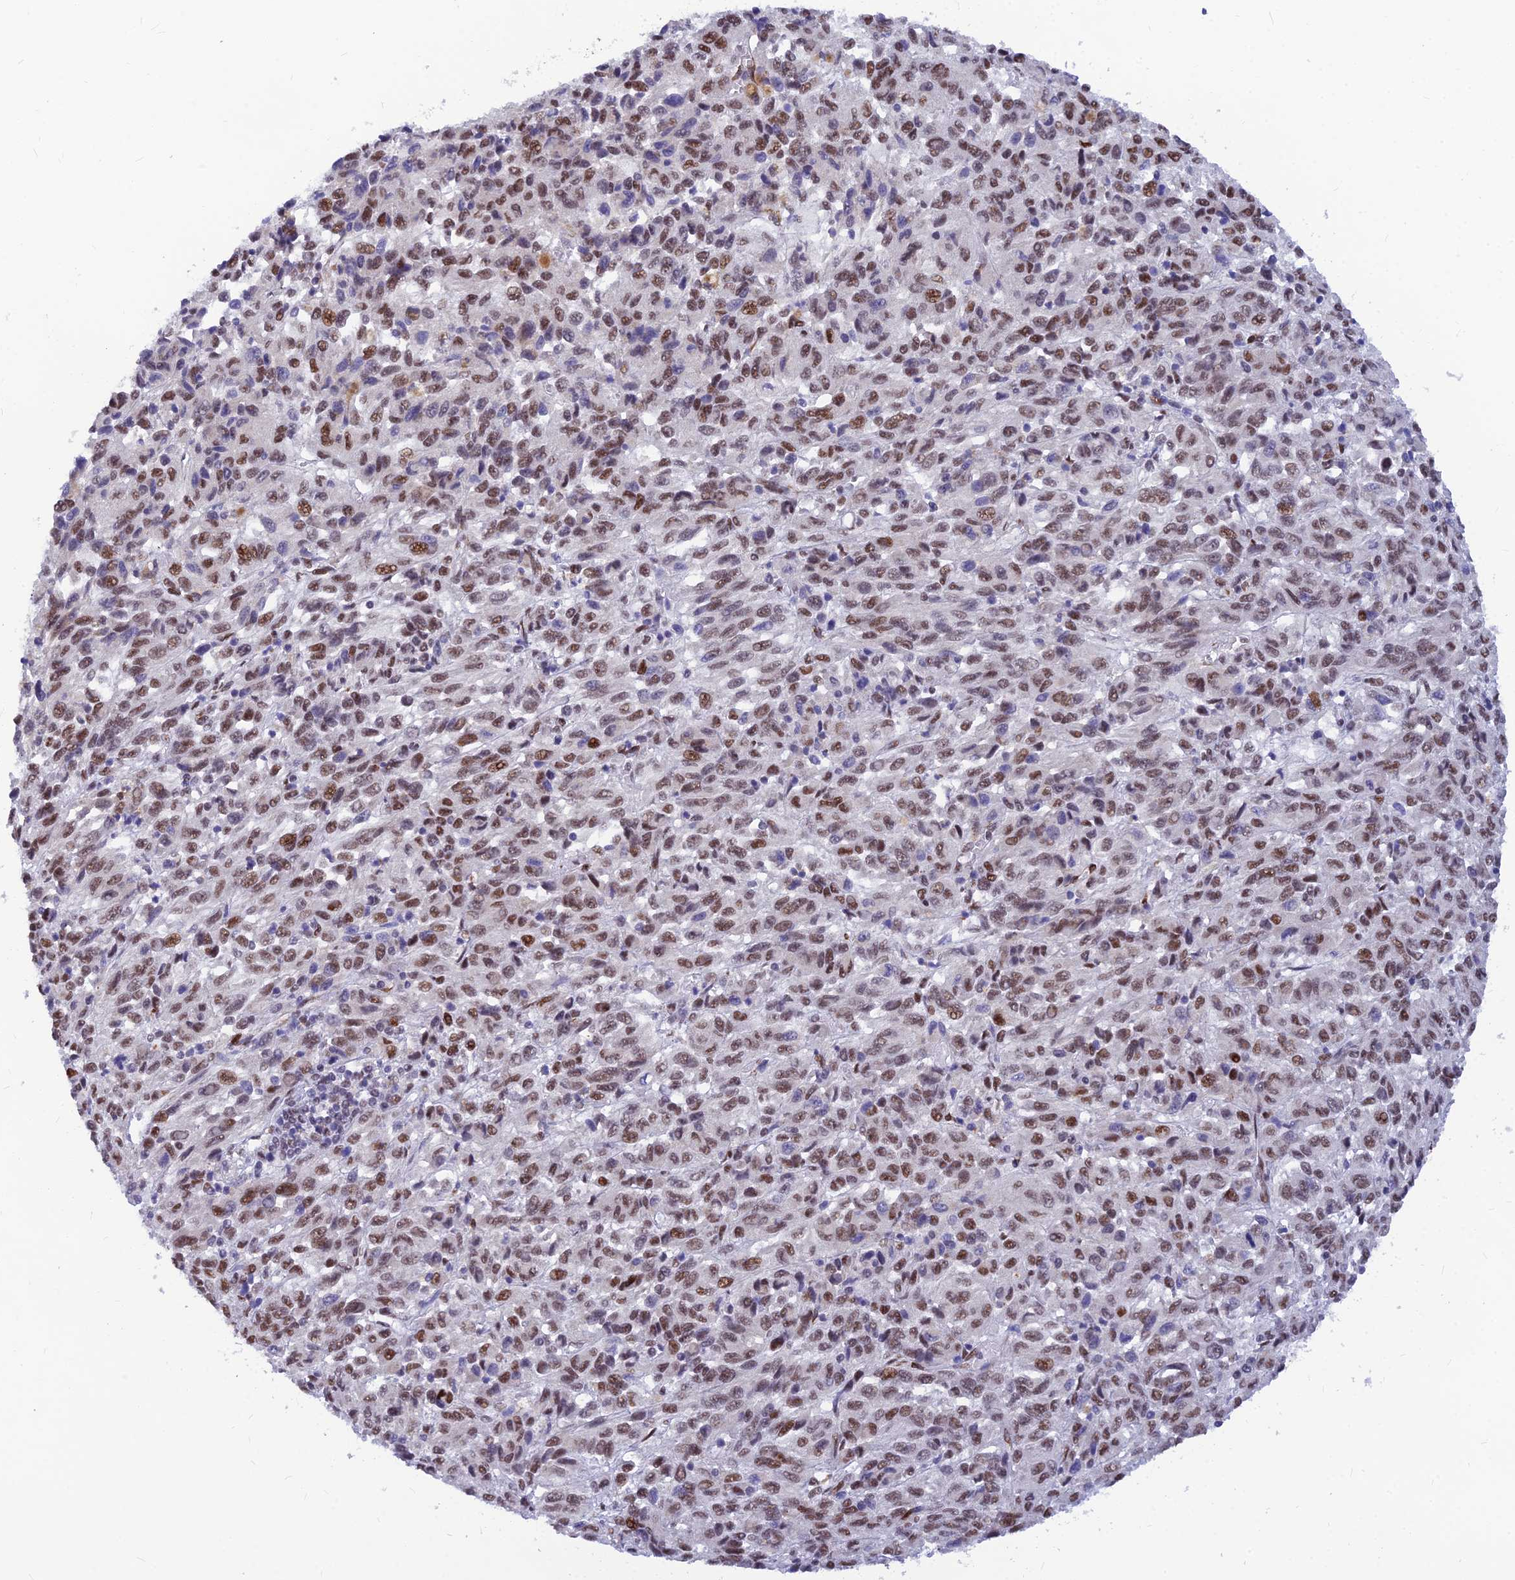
{"staining": {"intensity": "moderate", "quantity": ">75%", "location": "nuclear"}, "tissue": "melanoma", "cell_type": "Tumor cells", "image_type": "cancer", "snomed": [{"axis": "morphology", "description": "Malignant melanoma, Metastatic site"}, {"axis": "topography", "description": "Lung"}], "caption": "The immunohistochemical stain labels moderate nuclear expression in tumor cells of melanoma tissue.", "gene": "CLK4", "patient": {"sex": "male", "age": 64}}